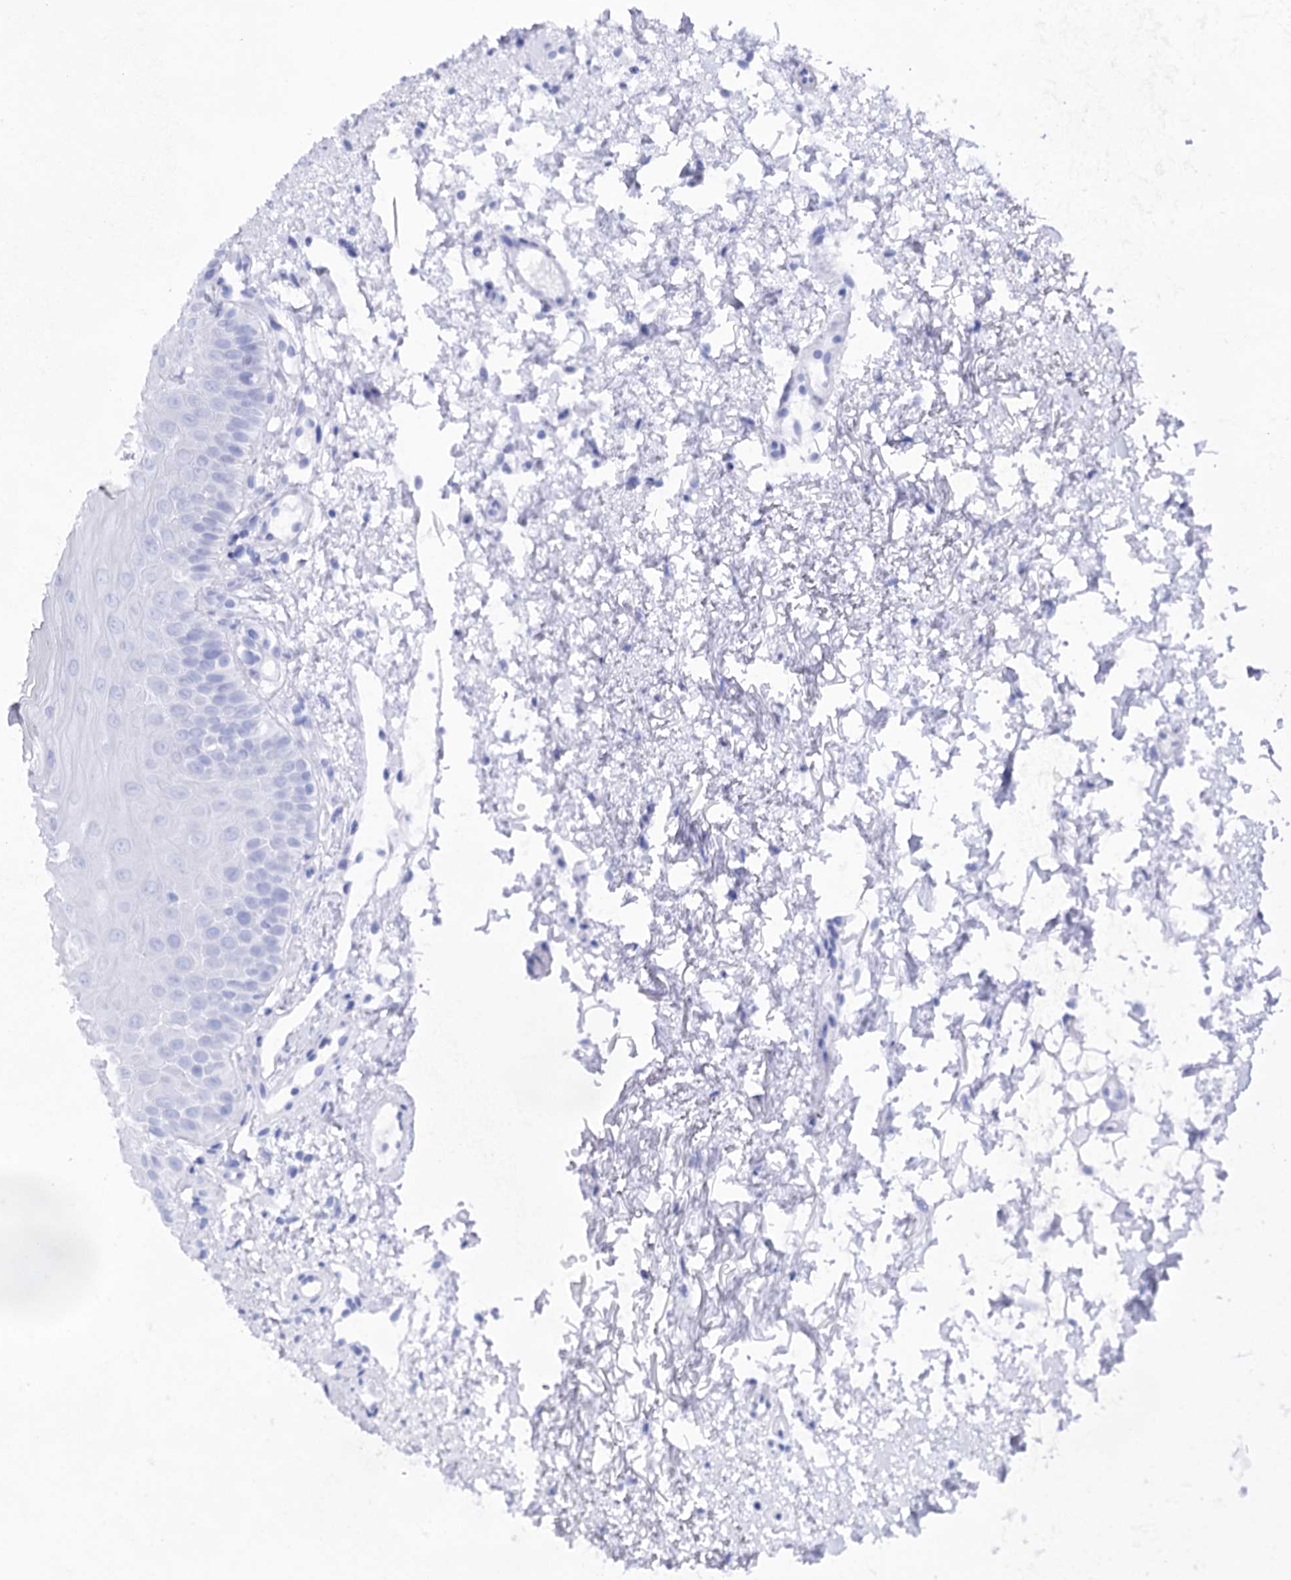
{"staining": {"intensity": "negative", "quantity": "none", "location": "none"}, "tissue": "oral mucosa", "cell_type": "Squamous epithelial cells", "image_type": "normal", "snomed": [{"axis": "morphology", "description": "Normal tissue, NOS"}, {"axis": "topography", "description": "Oral tissue"}], "caption": "Immunohistochemistry of normal human oral mucosa exhibits no expression in squamous epithelial cells.", "gene": "COX15", "patient": {"sex": "male", "age": 66}}